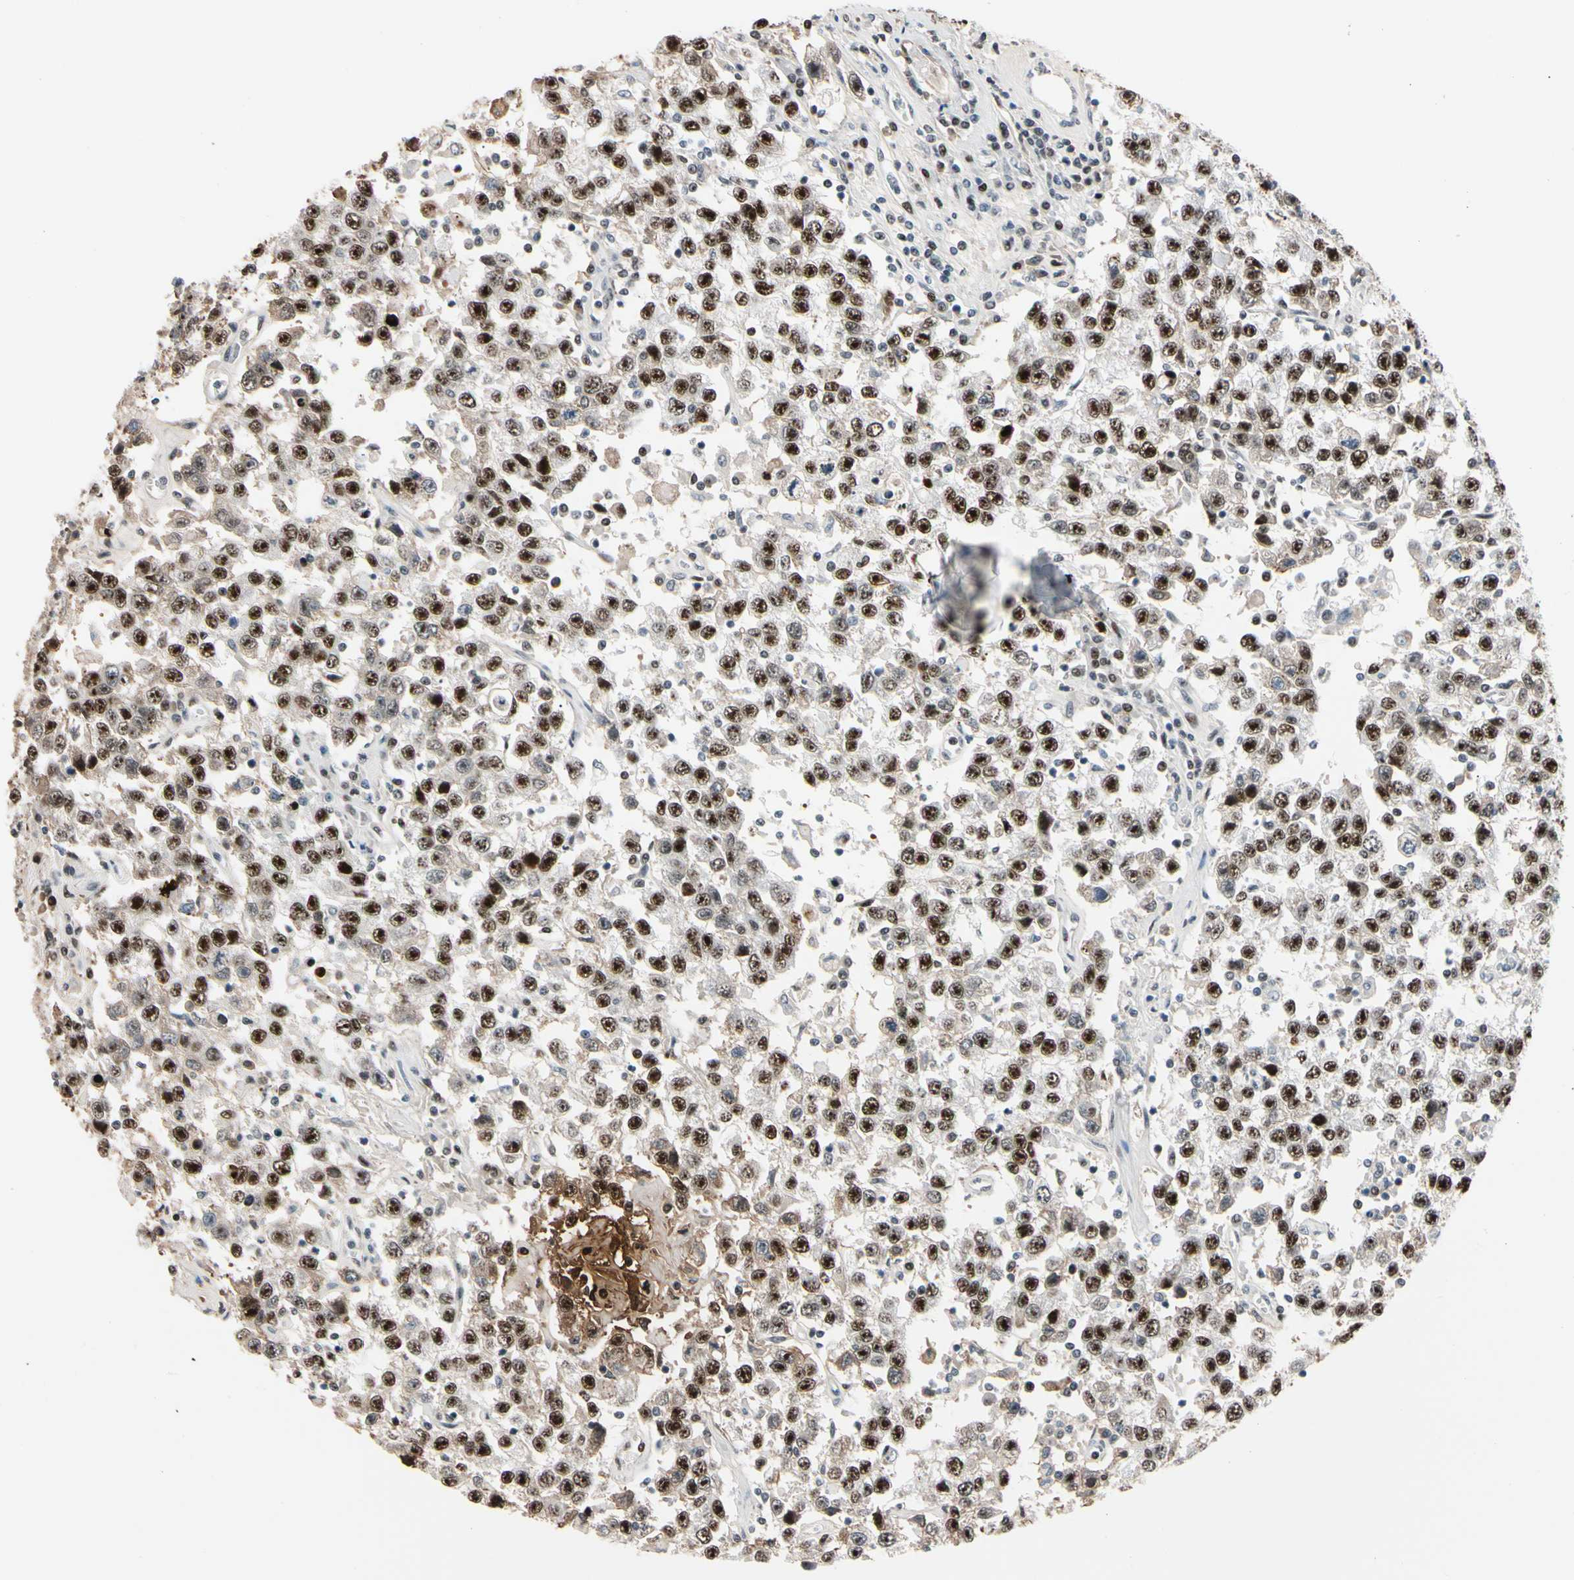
{"staining": {"intensity": "strong", "quantity": ">75%", "location": "nuclear"}, "tissue": "testis cancer", "cell_type": "Tumor cells", "image_type": "cancer", "snomed": [{"axis": "morphology", "description": "Seminoma, NOS"}, {"axis": "topography", "description": "Testis"}], "caption": "An image showing strong nuclear expression in approximately >75% of tumor cells in seminoma (testis), as visualized by brown immunohistochemical staining.", "gene": "FOXO3", "patient": {"sex": "male", "age": 41}}